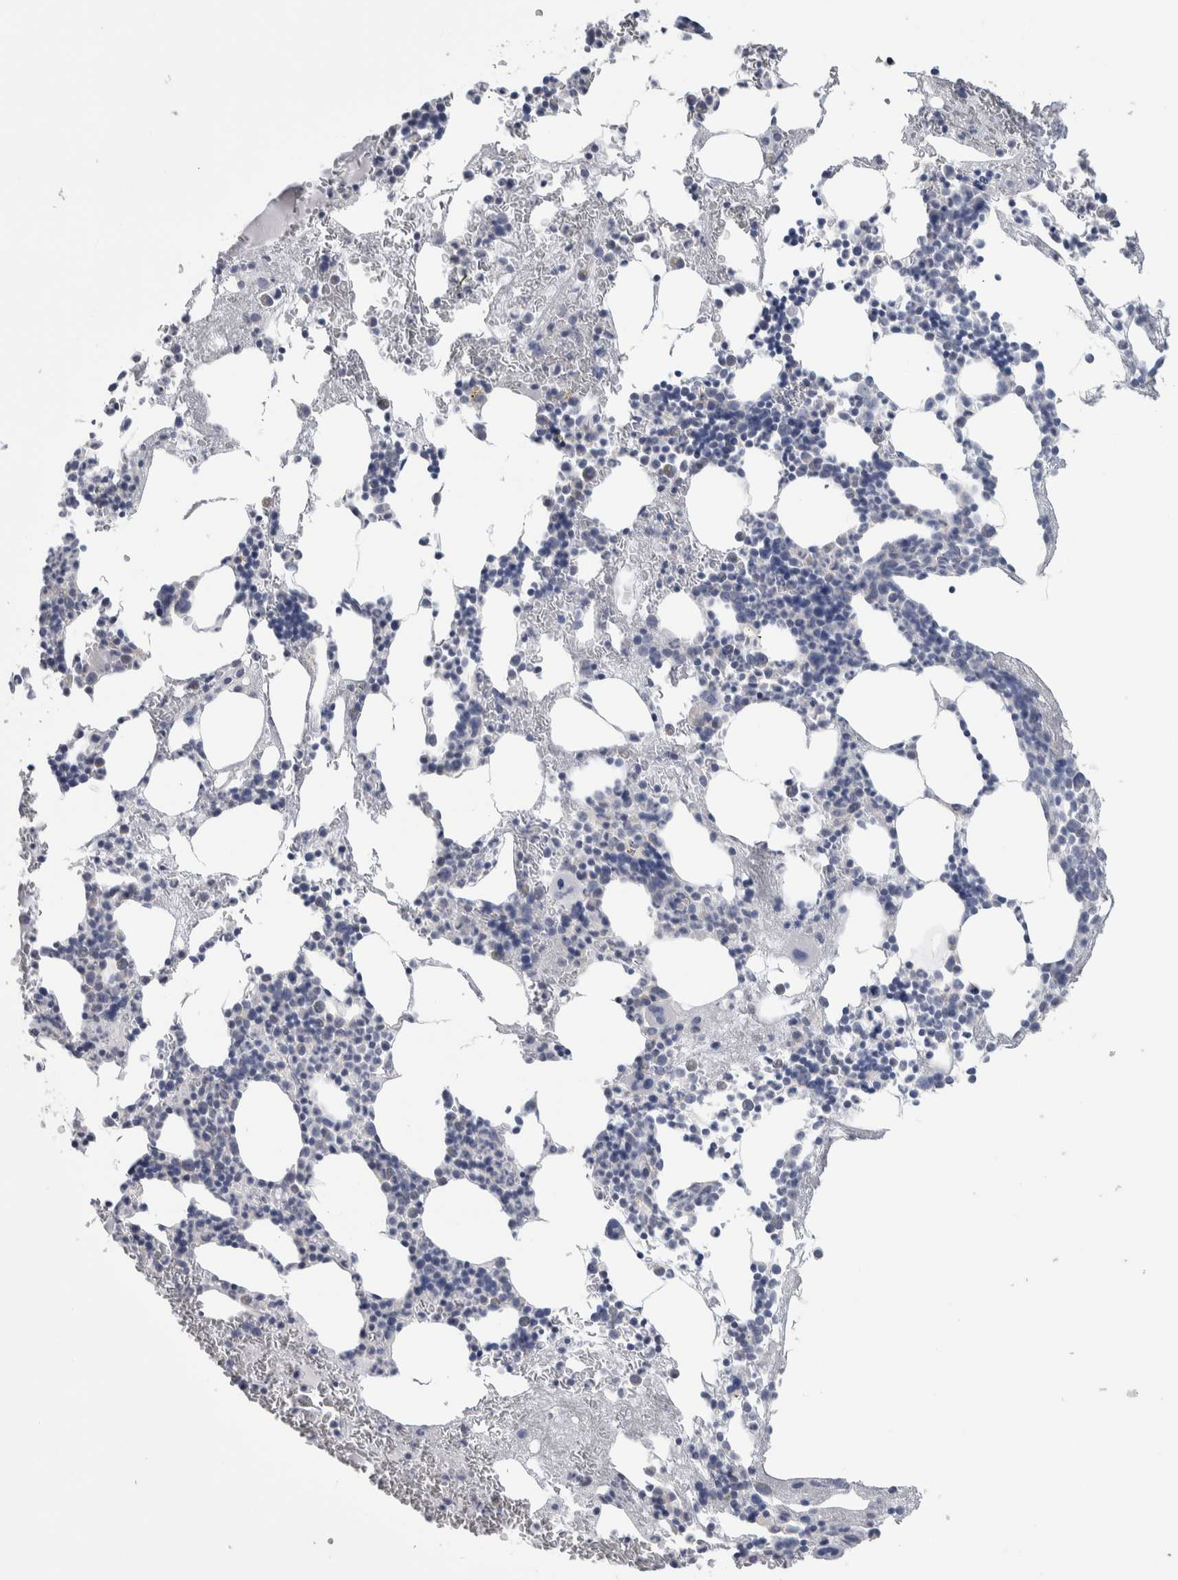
{"staining": {"intensity": "negative", "quantity": "none", "location": "none"}, "tissue": "bone marrow", "cell_type": "Hematopoietic cells", "image_type": "normal", "snomed": [{"axis": "morphology", "description": "Normal tissue, NOS"}, {"axis": "morphology", "description": "Inflammation, NOS"}, {"axis": "topography", "description": "Bone marrow"}], "caption": "High magnification brightfield microscopy of normal bone marrow stained with DAB (3,3'-diaminobenzidine) (brown) and counterstained with hematoxylin (blue): hematopoietic cells show no significant expression. (DAB (3,3'-diaminobenzidine) IHC, high magnification).", "gene": "GPHN", "patient": {"sex": "female", "age": 67}}